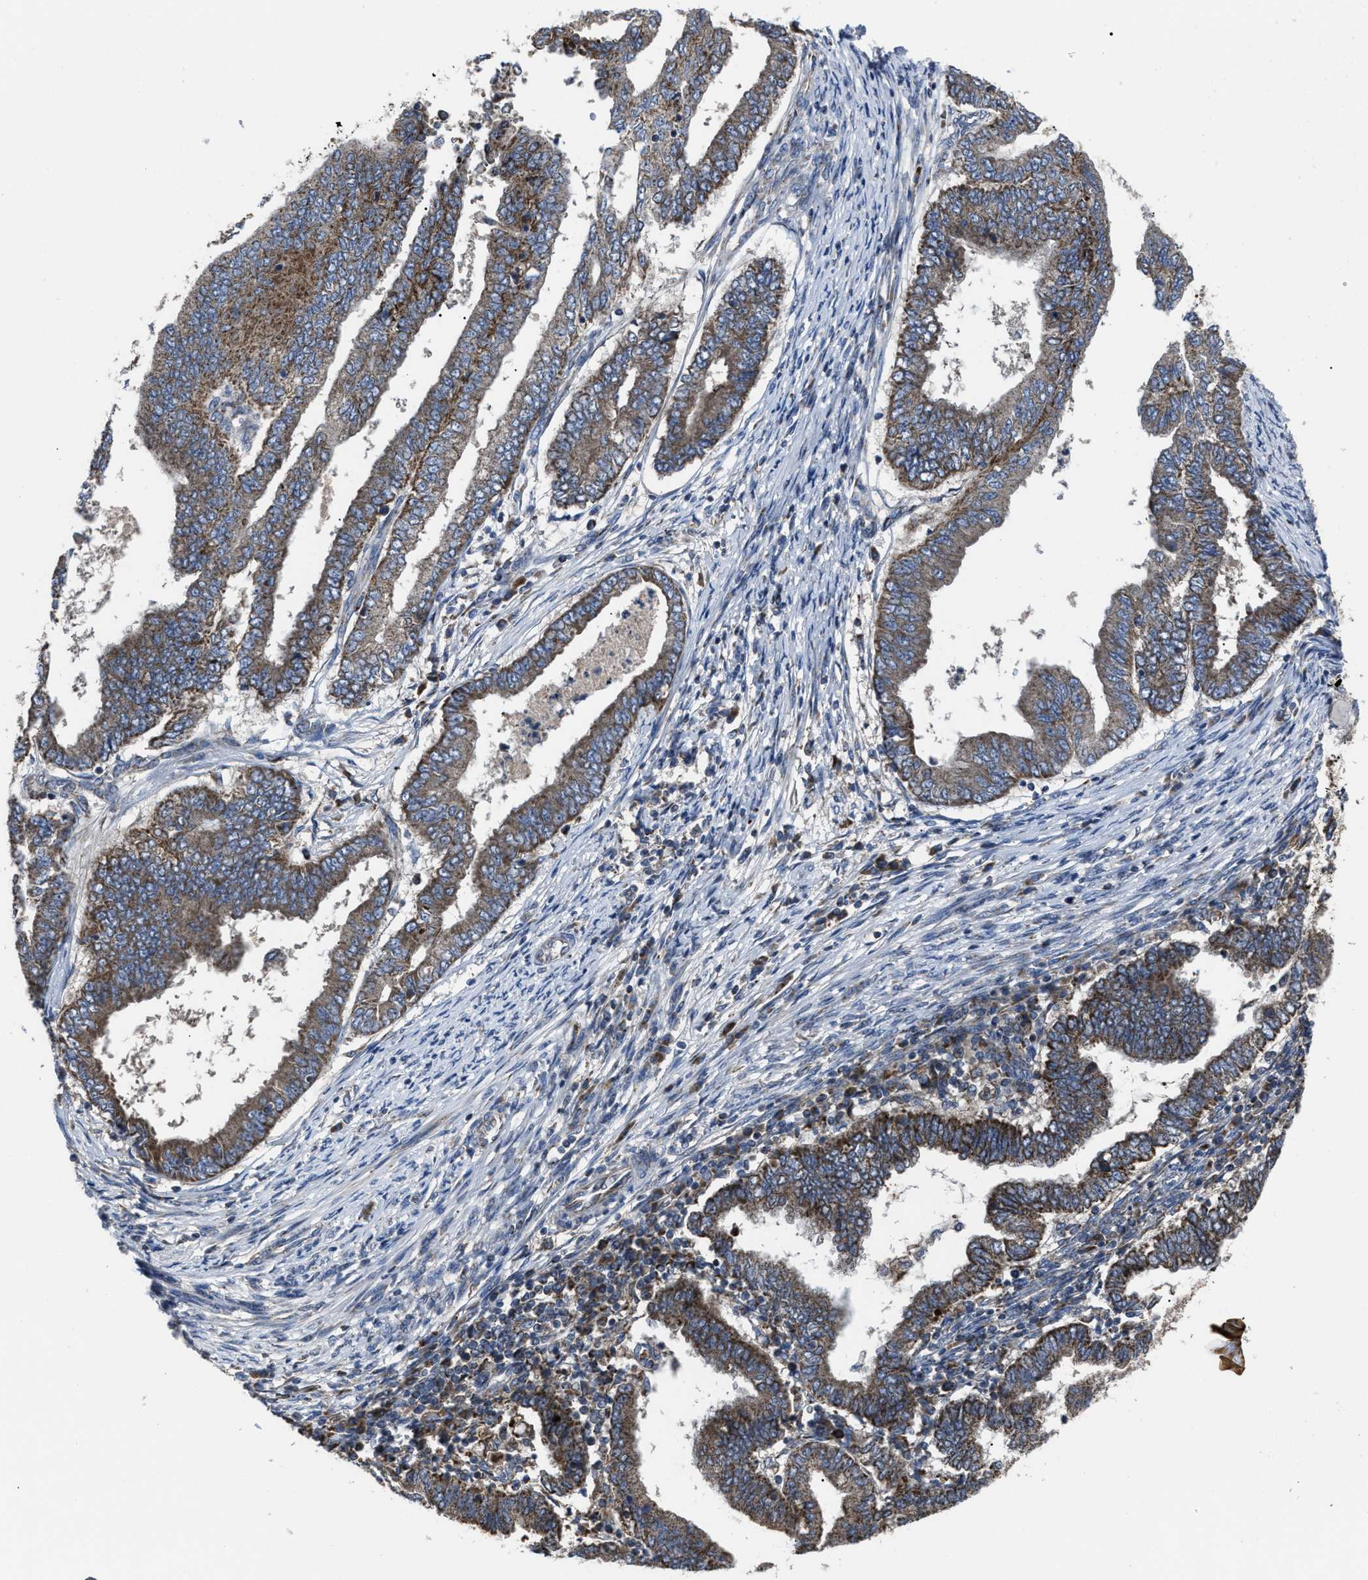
{"staining": {"intensity": "moderate", "quantity": ">75%", "location": "cytoplasmic/membranous"}, "tissue": "endometrial cancer", "cell_type": "Tumor cells", "image_type": "cancer", "snomed": [{"axis": "morphology", "description": "Polyp, NOS"}, {"axis": "morphology", "description": "Adenocarcinoma, NOS"}, {"axis": "morphology", "description": "Adenoma, NOS"}, {"axis": "topography", "description": "Endometrium"}], "caption": "Immunohistochemistry (IHC) (DAB (3,3'-diaminobenzidine)) staining of human endometrial adenocarcinoma displays moderate cytoplasmic/membranous protein staining in approximately >75% of tumor cells.", "gene": "PASK", "patient": {"sex": "female", "age": 79}}